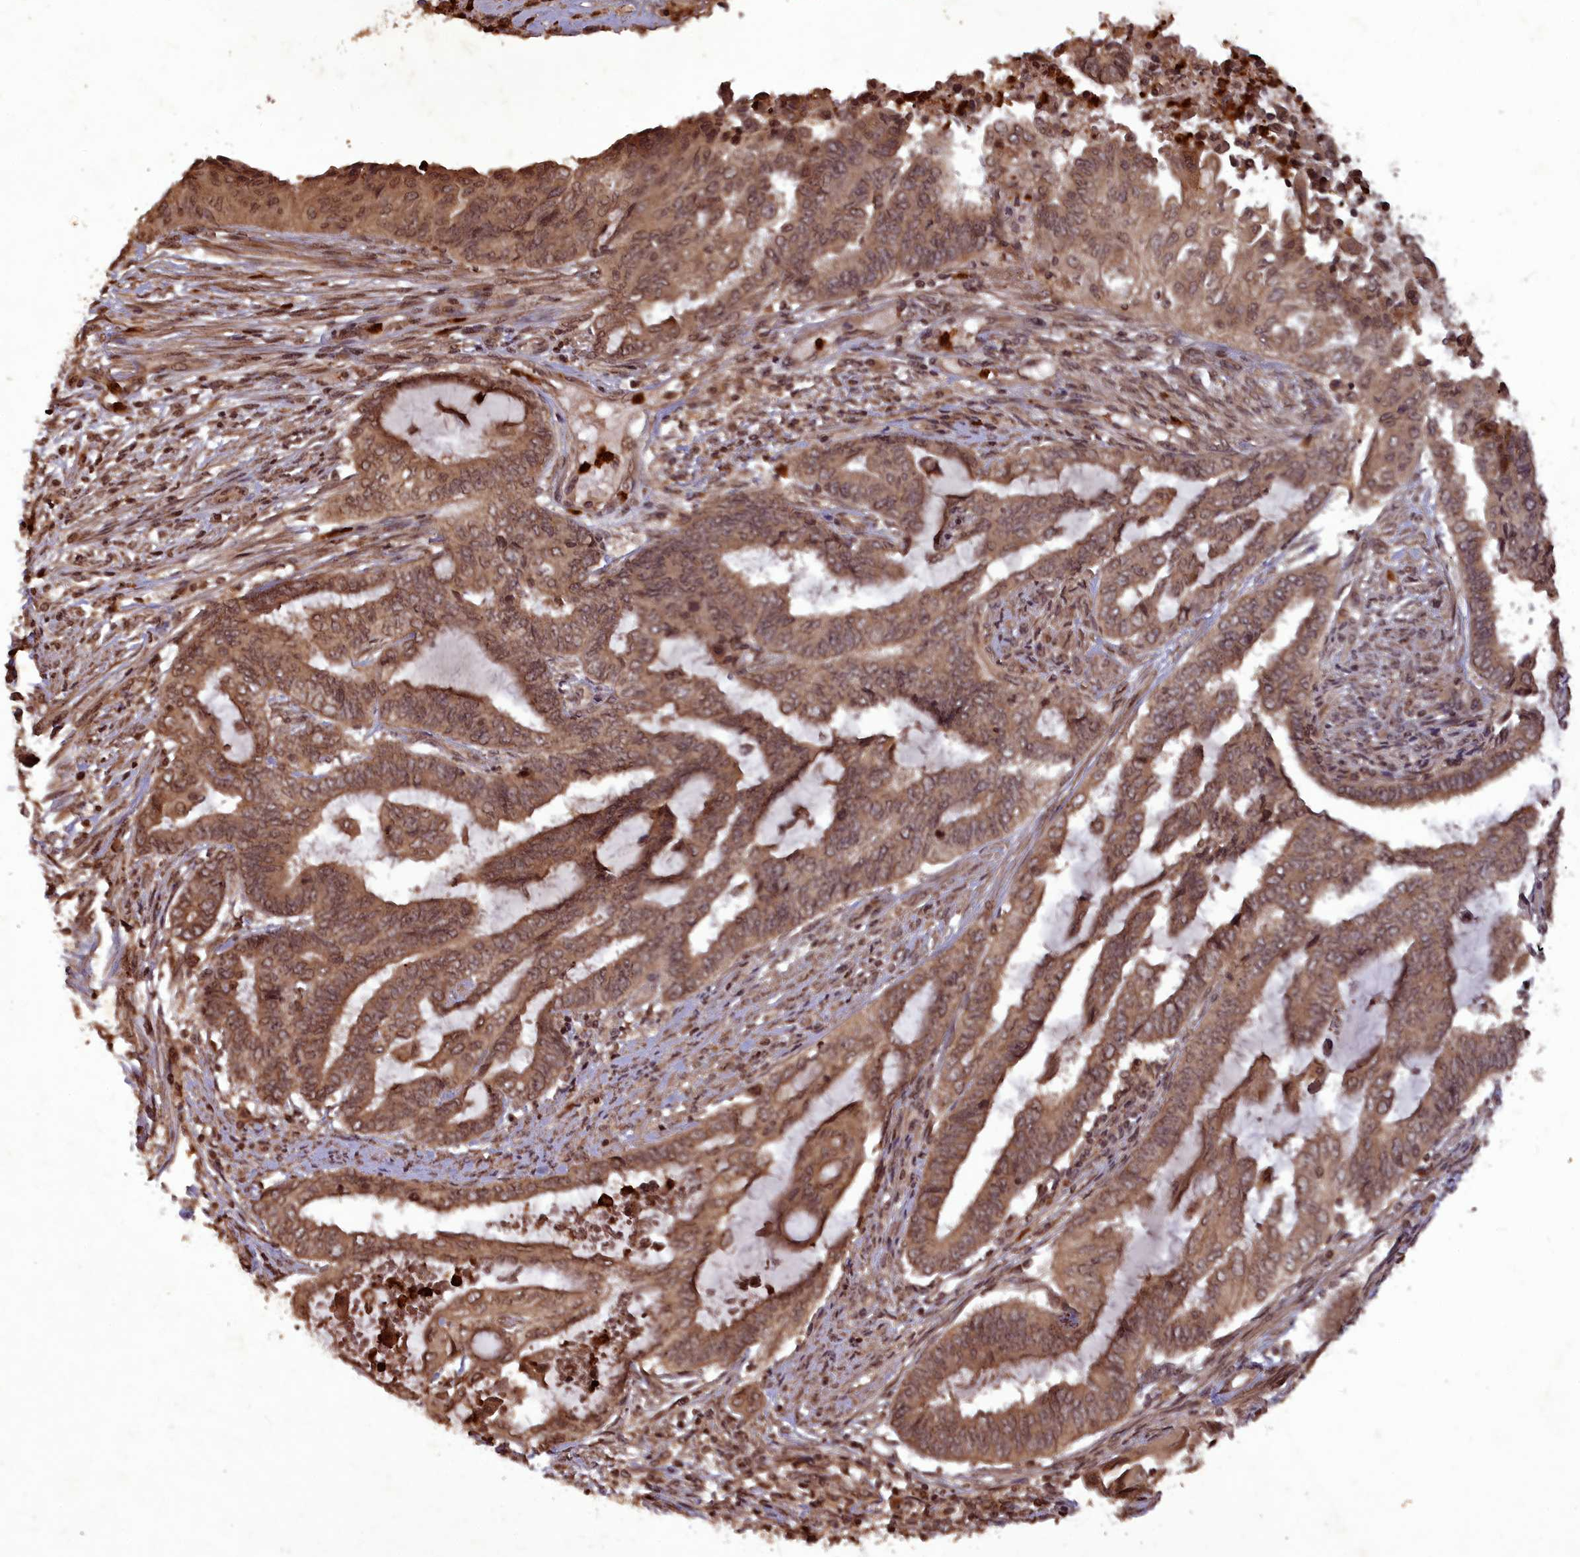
{"staining": {"intensity": "moderate", "quantity": ">75%", "location": "cytoplasmic/membranous,nuclear"}, "tissue": "endometrial cancer", "cell_type": "Tumor cells", "image_type": "cancer", "snomed": [{"axis": "morphology", "description": "Adenocarcinoma, NOS"}, {"axis": "topography", "description": "Uterus"}, {"axis": "topography", "description": "Endometrium"}], "caption": "The photomicrograph shows immunohistochemical staining of endometrial cancer. There is moderate cytoplasmic/membranous and nuclear expression is appreciated in approximately >75% of tumor cells.", "gene": "SRMS", "patient": {"sex": "female", "age": 70}}